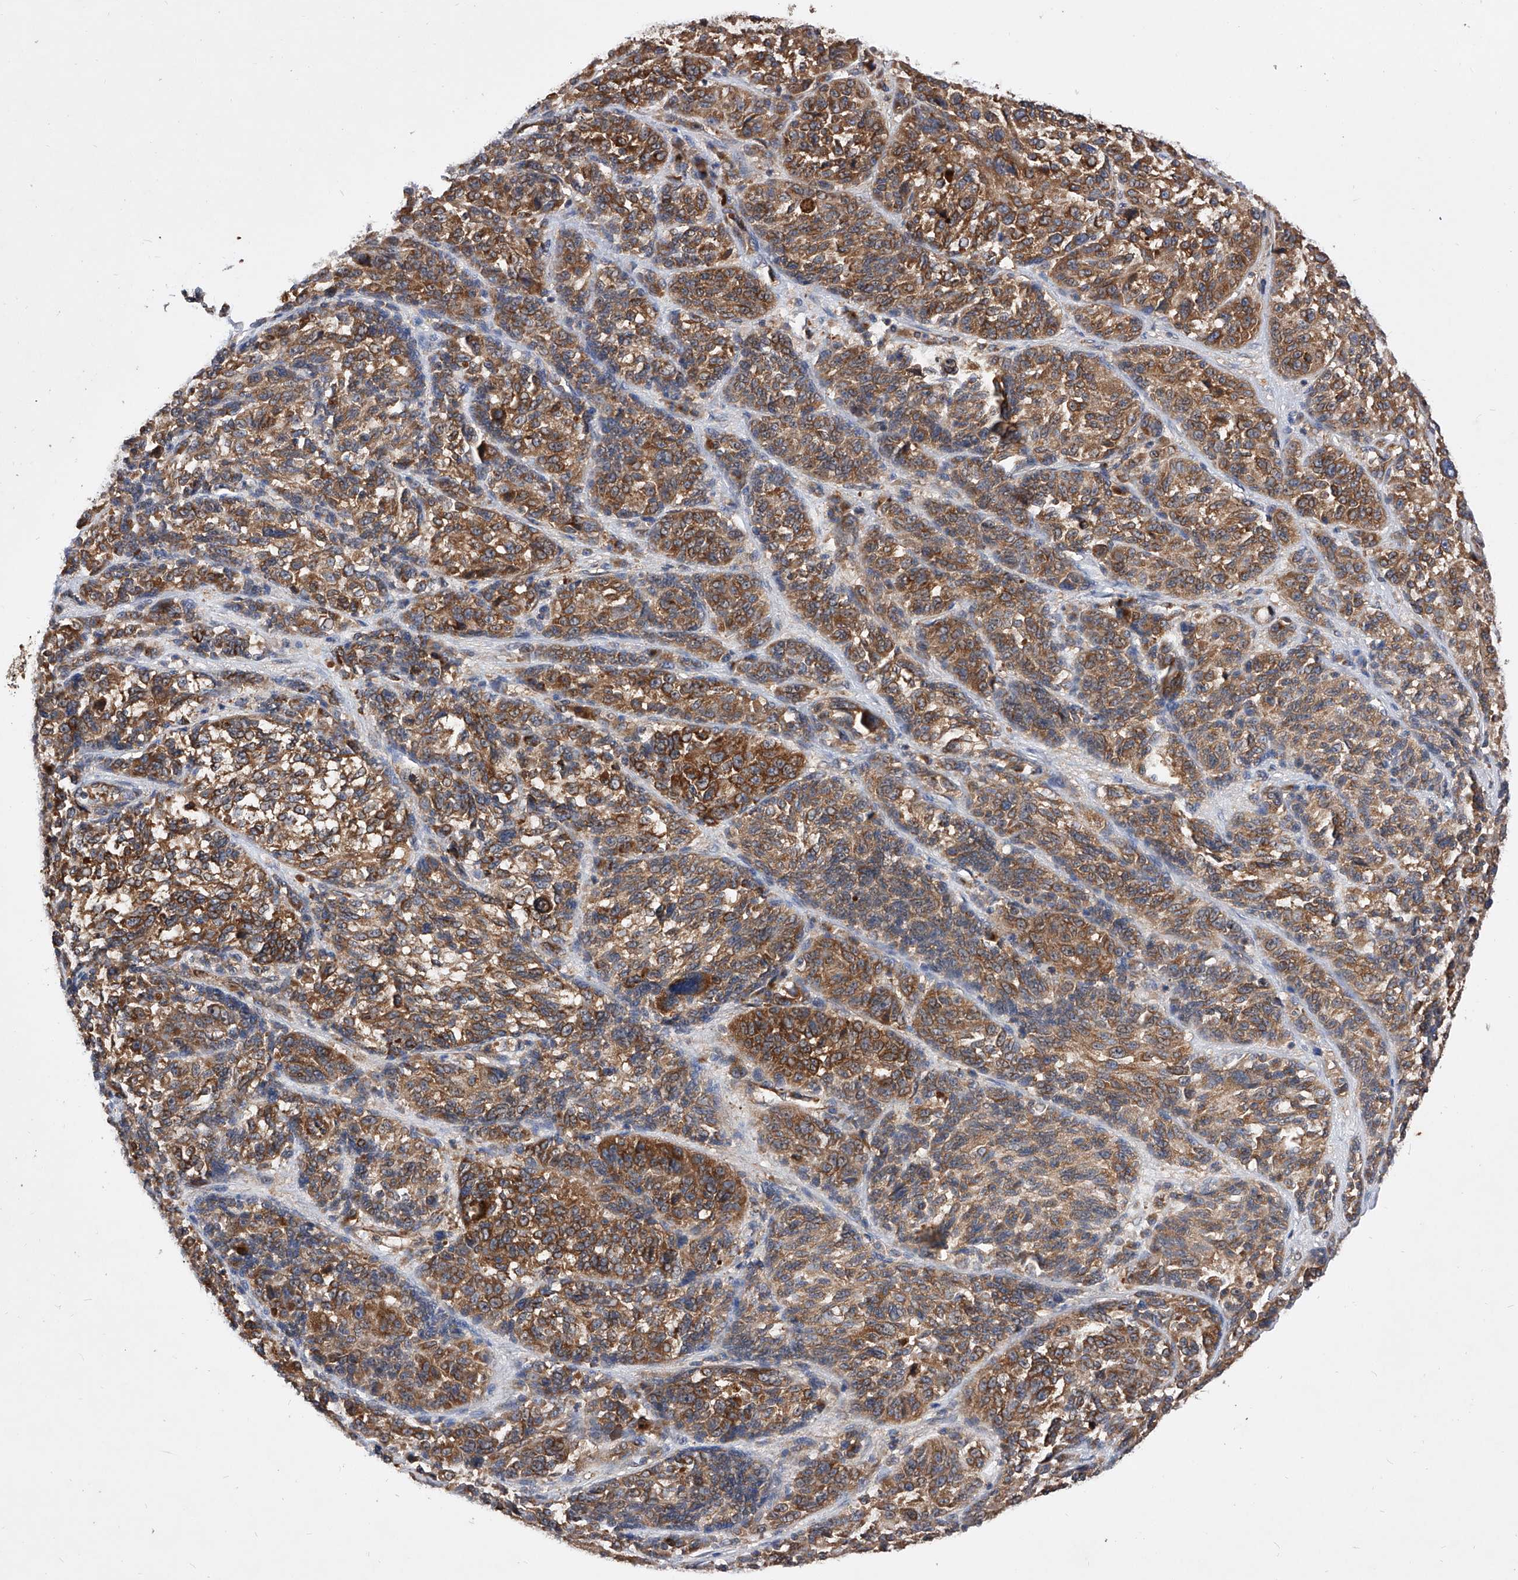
{"staining": {"intensity": "moderate", "quantity": ">75%", "location": "cytoplasmic/membranous"}, "tissue": "melanoma", "cell_type": "Tumor cells", "image_type": "cancer", "snomed": [{"axis": "morphology", "description": "Malignant melanoma, NOS"}, {"axis": "topography", "description": "Skin"}], "caption": "Immunohistochemistry (IHC) micrograph of human malignant melanoma stained for a protein (brown), which demonstrates medium levels of moderate cytoplasmic/membranous staining in approximately >75% of tumor cells.", "gene": "CFAP410", "patient": {"sex": "male", "age": 53}}